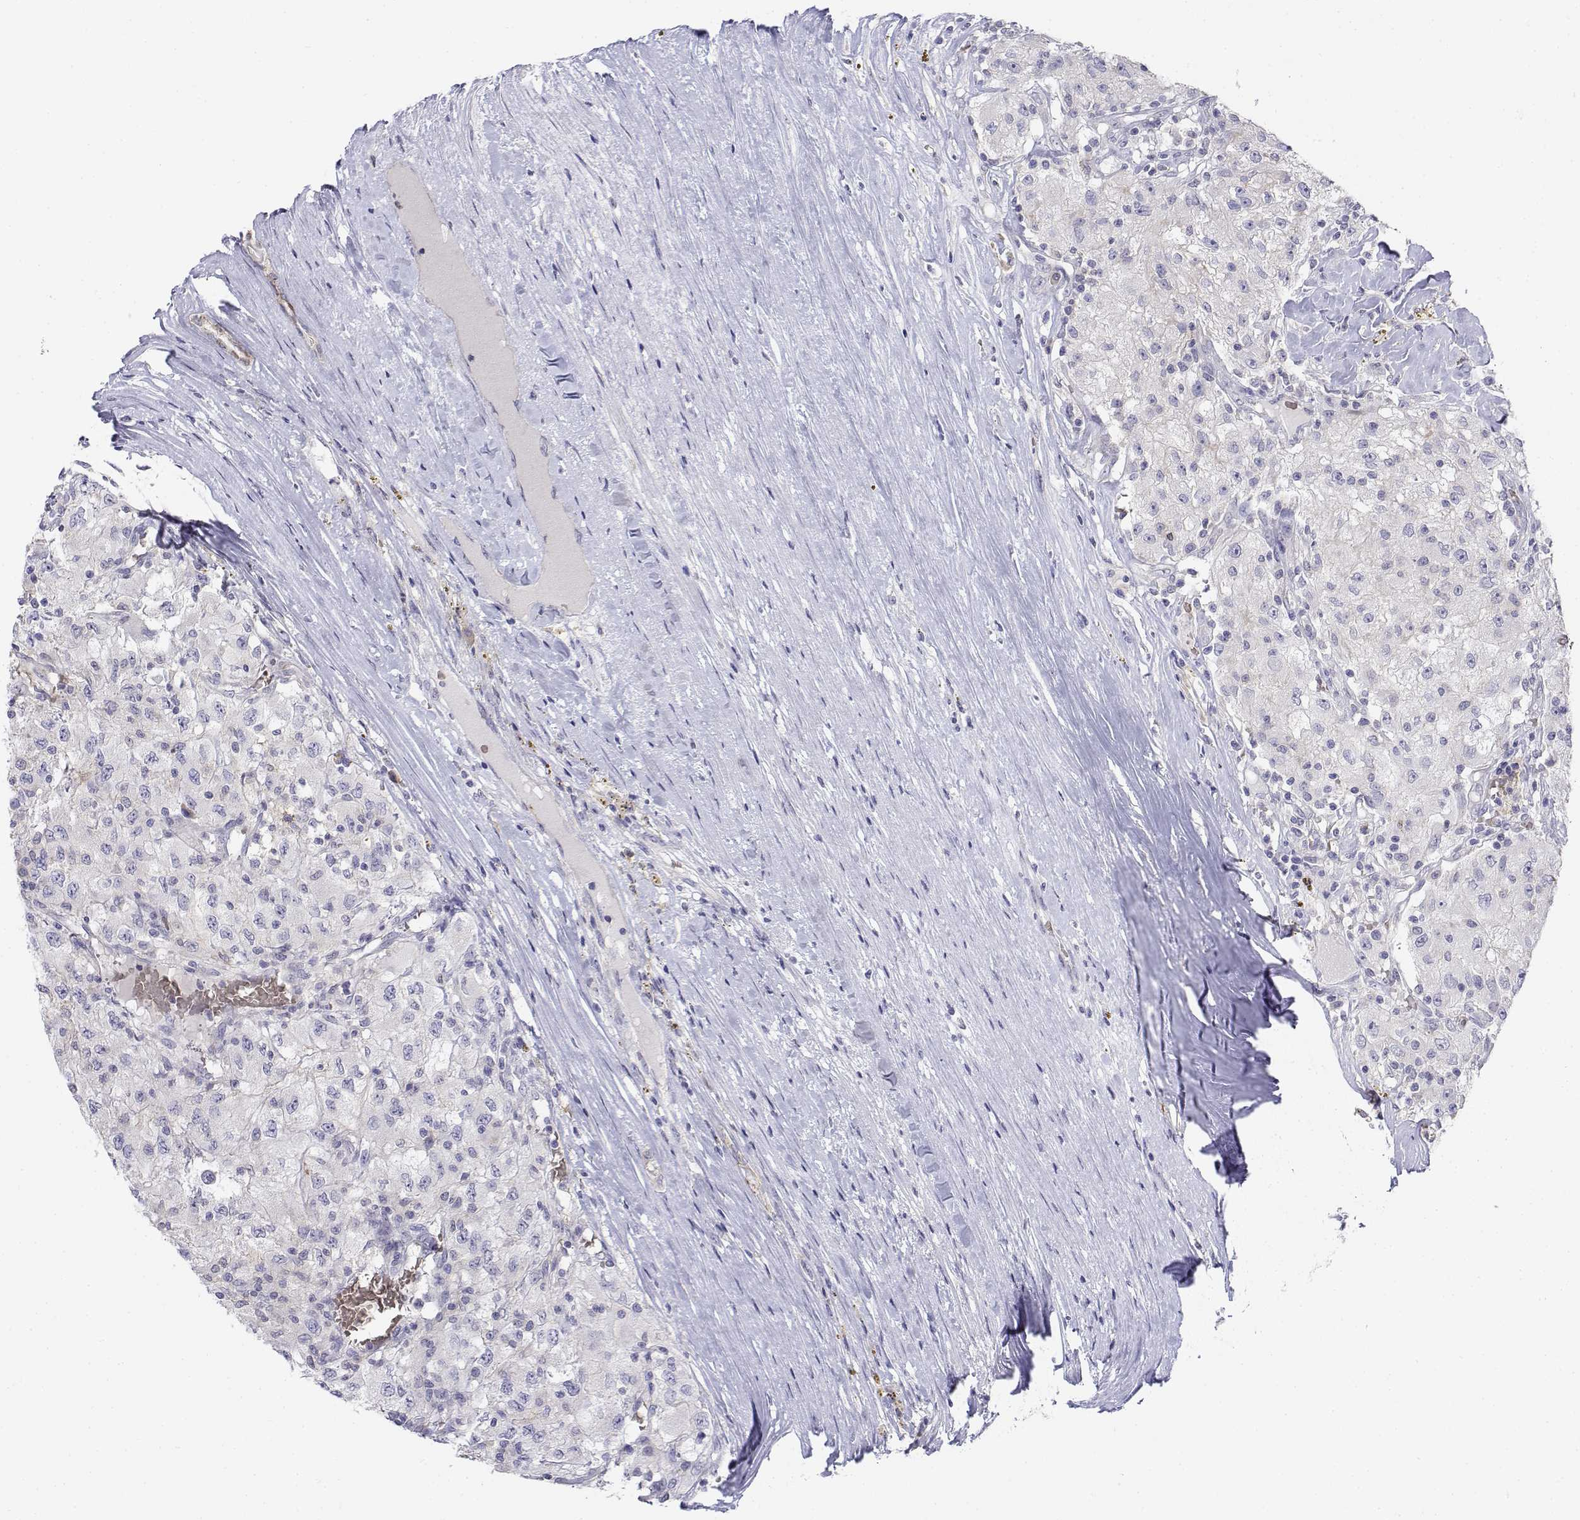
{"staining": {"intensity": "negative", "quantity": "none", "location": "none"}, "tissue": "renal cancer", "cell_type": "Tumor cells", "image_type": "cancer", "snomed": [{"axis": "morphology", "description": "Adenocarcinoma, NOS"}, {"axis": "topography", "description": "Kidney"}], "caption": "Immunohistochemistry photomicrograph of renal cancer stained for a protein (brown), which displays no staining in tumor cells. The staining was performed using DAB to visualize the protein expression in brown, while the nuclei were stained in blue with hematoxylin (Magnification: 20x).", "gene": "CADM1", "patient": {"sex": "female", "age": 67}}